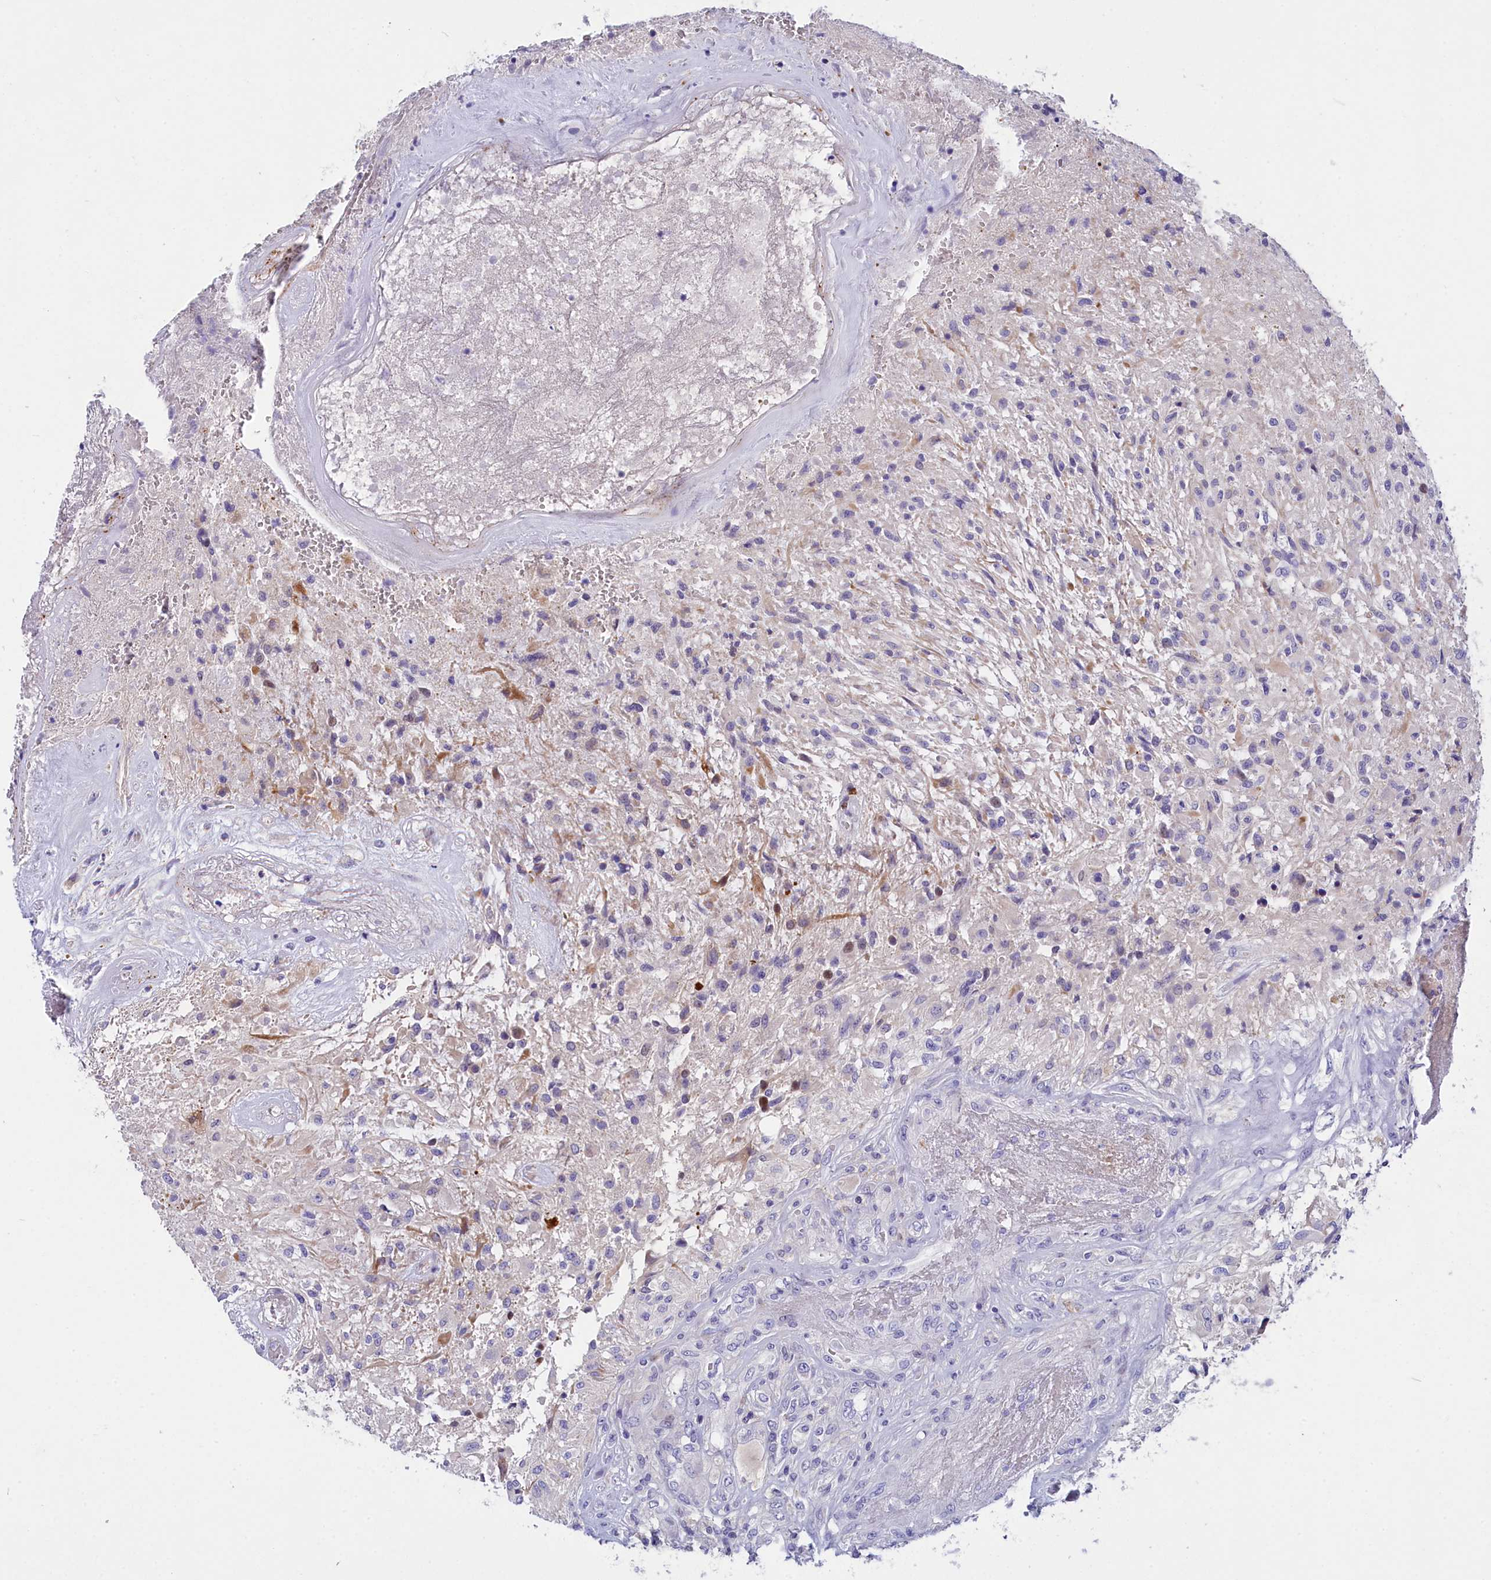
{"staining": {"intensity": "negative", "quantity": "none", "location": "none"}, "tissue": "glioma", "cell_type": "Tumor cells", "image_type": "cancer", "snomed": [{"axis": "morphology", "description": "Glioma, malignant, High grade"}, {"axis": "topography", "description": "Brain"}], "caption": "Immunohistochemical staining of human malignant glioma (high-grade) exhibits no significant staining in tumor cells.", "gene": "NKPD1", "patient": {"sex": "male", "age": 56}}